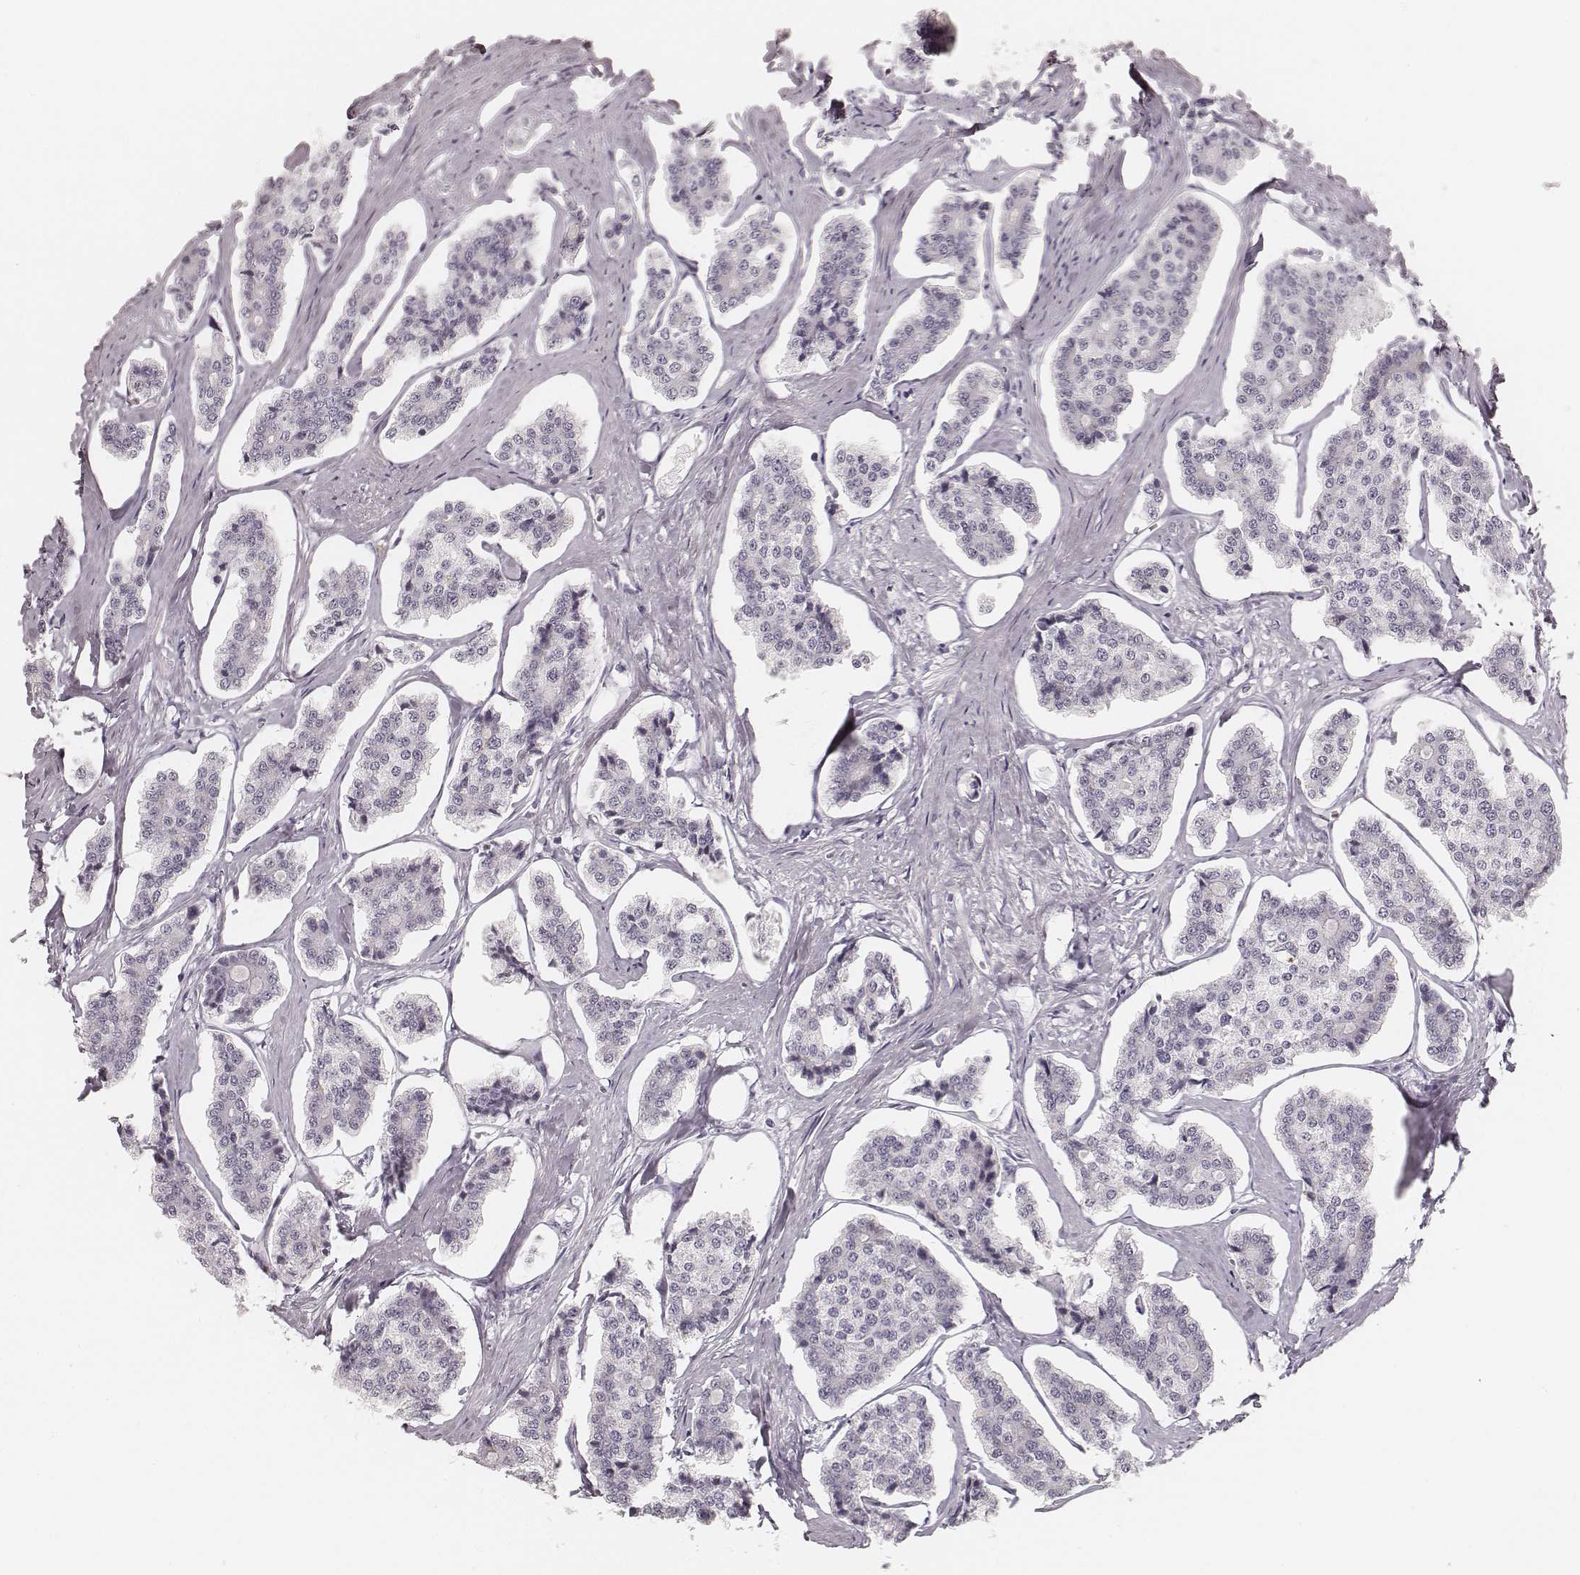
{"staining": {"intensity": "negative", "quantity": "none", "location": "none"}, "tissue": "carcinoid", "cell_type": "Tumor cells", "image_type": "cancer", "snomed": [{"axis": "morphology", "description": "Carcinoid, malignant, NOS"}, {"axis": "topography", "description": "Small intestine"}], "caption": "DAB immunohistochemical staining of carcinoid reveals no significant positivity in tumor cells.", "gene": "HNF4G", "patient": {"sex": "female", "age": 65}}